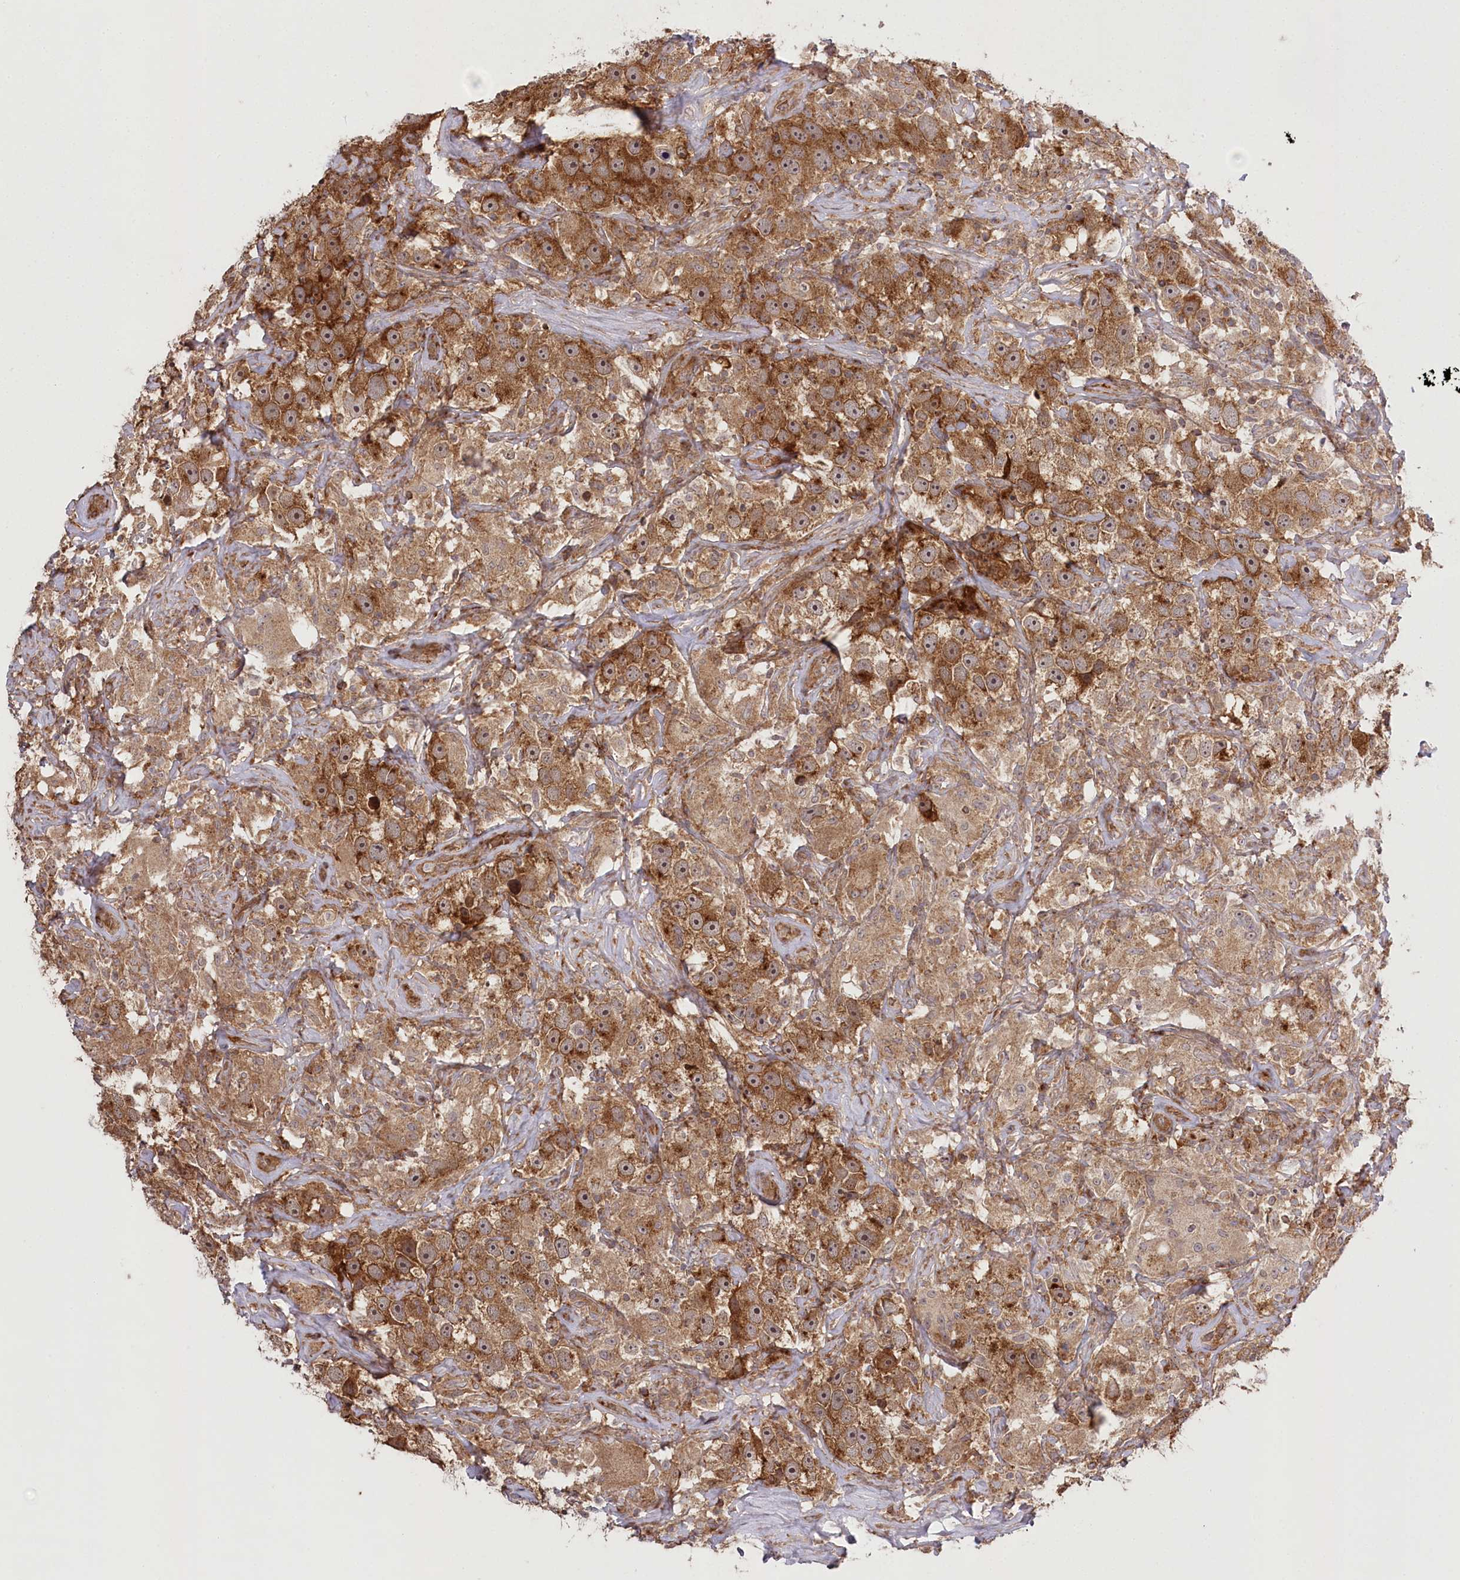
{"staining": {"intensity": "moderate", "quantity": ">75%", "location": "cytoplasmic/membranous"}, "tissue": "testis cancer", "cell_type": "Tumor cells", "image_type": "cancer", "snomed": [{"axis": "morphology", "description": "Seminoma, NOS"}, {"axis": "topography", "description": "Testis"}], "caption": "A high-resolution micrograph shows immunohistochemistry staining of testis cancer, which exhibits moderate cytoplasmic/membranous staining in approximately >75% of tumor cells. The staining was performed using DAB, with brown indicating positive protein expression. Nuclei are stained blue with hematoxylin.", "gene": "CCDC91", "patient": {"sex": "male", "age": 49}}